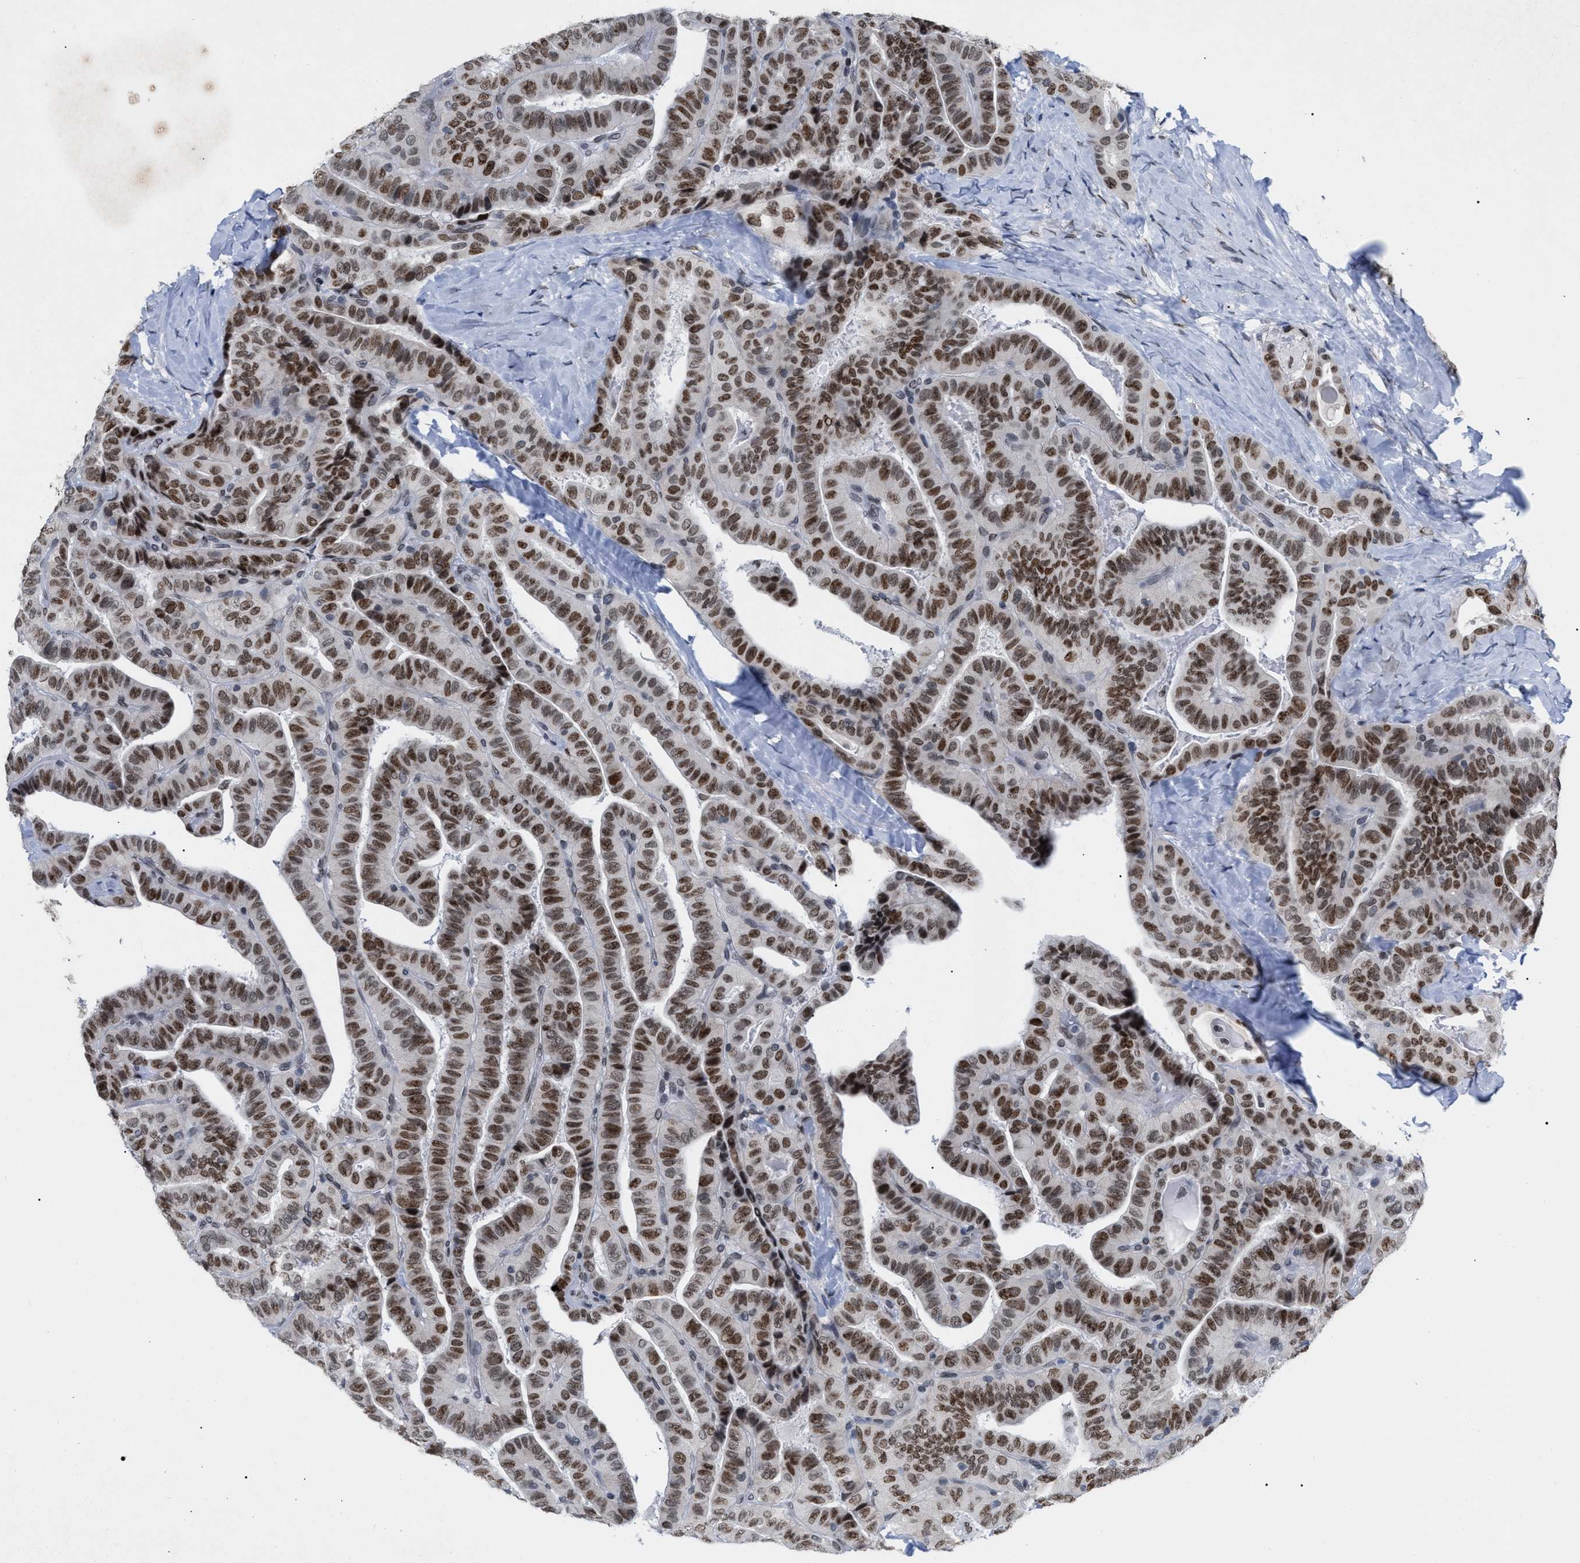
{"staining": {"intensity": "moderate", "quantity": ">75%", "location": "cytoplasmic/membranous,nuclear"}, "tissue": "thyroid cancer", "cell_type": "Tumor cells", "image_type": "cancer", "snomed": [{"axis": "morphology", "description": "Papillary adenocarcinoma, NOS"}, {"axis": "topography", "description": "Thyroid gland"}], "caption": "Immunohistochemical staining of thyroid cancer exhibits moderate cytoplasmic/membranous and nuclear protein positivity in about >75% of tumor cells.", "gene": "TPR", "patient": {"sex": "male", "age": 77}}